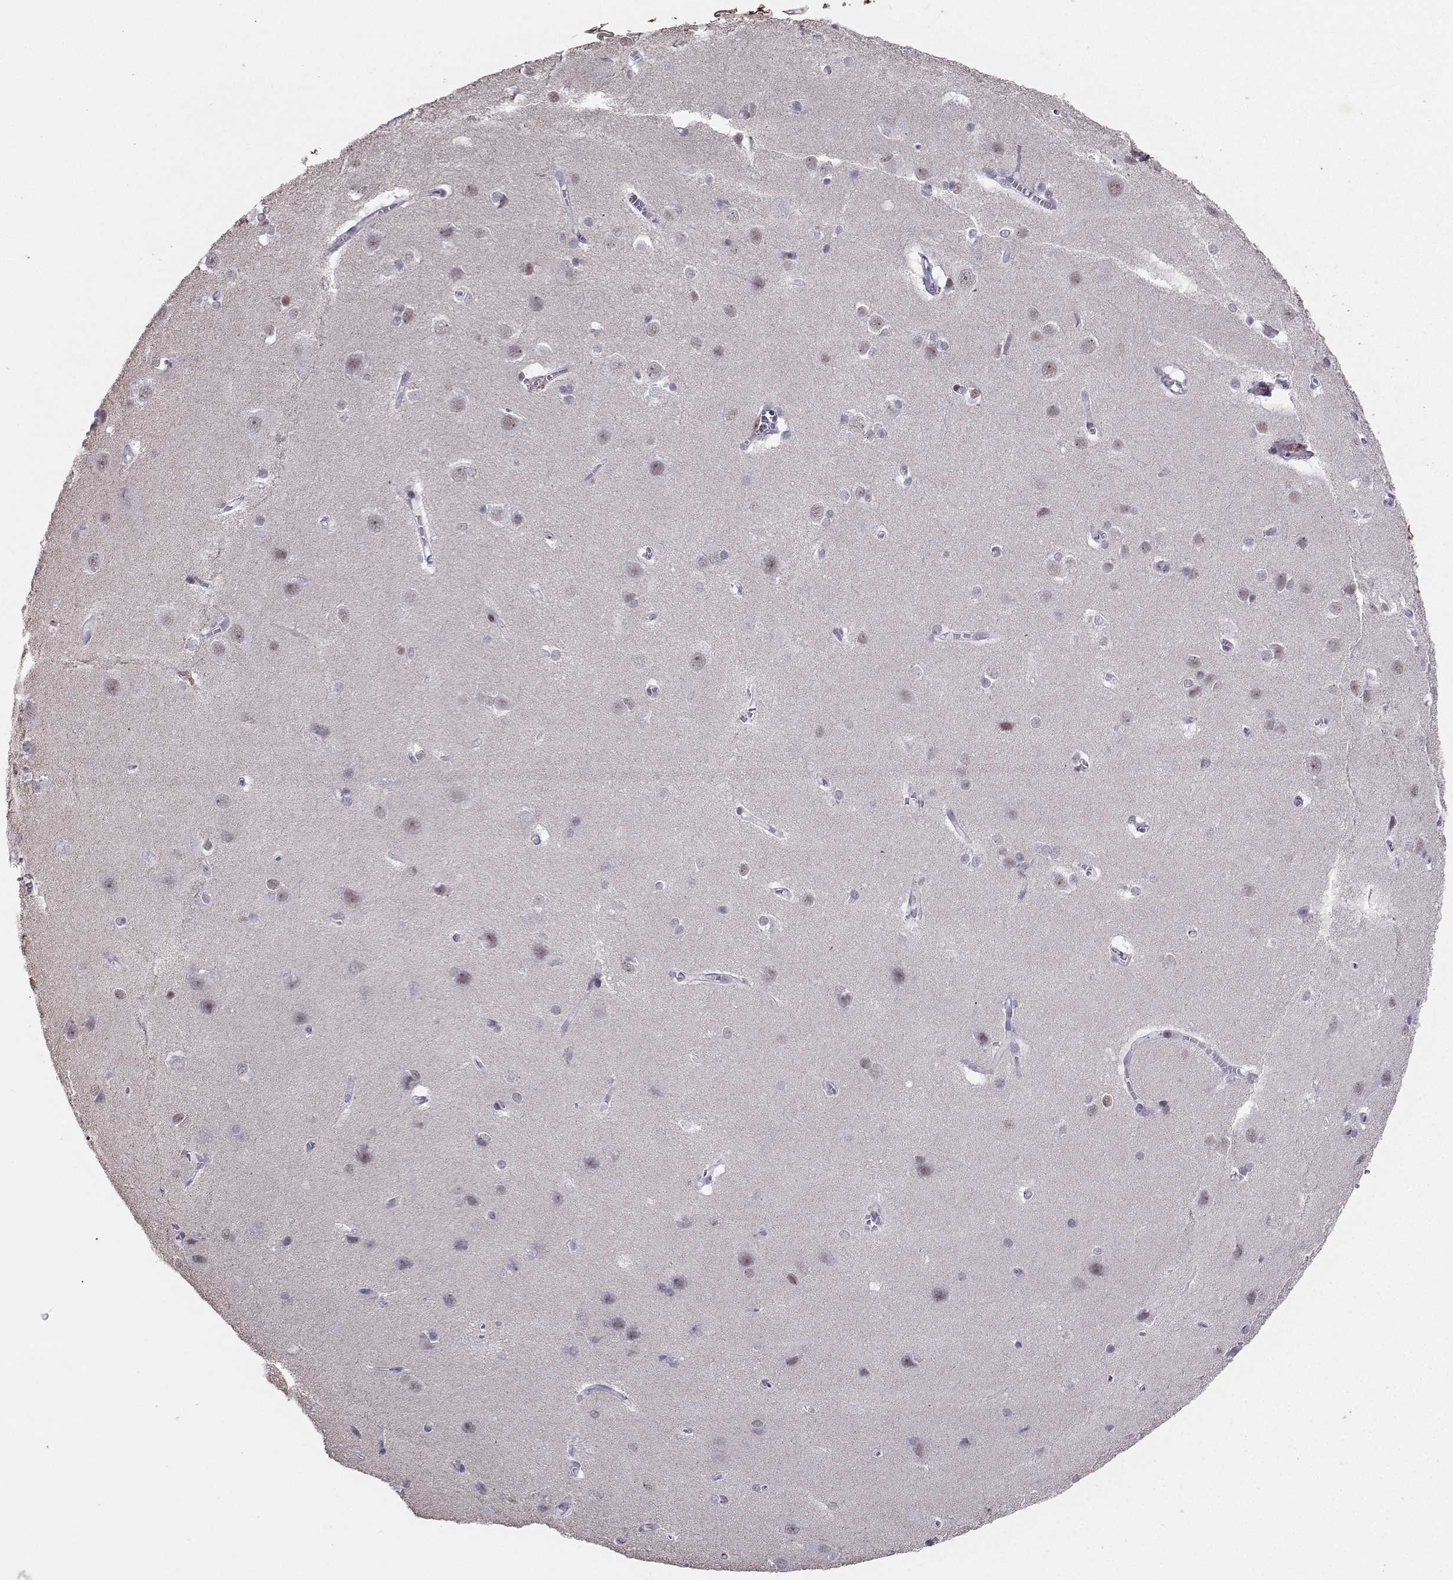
{"staining": {"intensity": "negative", "quantity": "none", "location": "none"}, "tissue": "cerebral cortex", "cell_type": "Endothelial cells", "image_type": "normal", "snomed": [{"axis": "morphology", "description": "Normal tissue, NOS"}, {"axis": "topography", "description": "Cerebral cortex"}], "caption": "This is a histopathology image of immunohistochemistry (IHC) staining of normal cerebral cortex, which shows no positivity in endothelial cells.", "gene": "LORICRIN", "patient": {"sex": "male", "age": 37}}